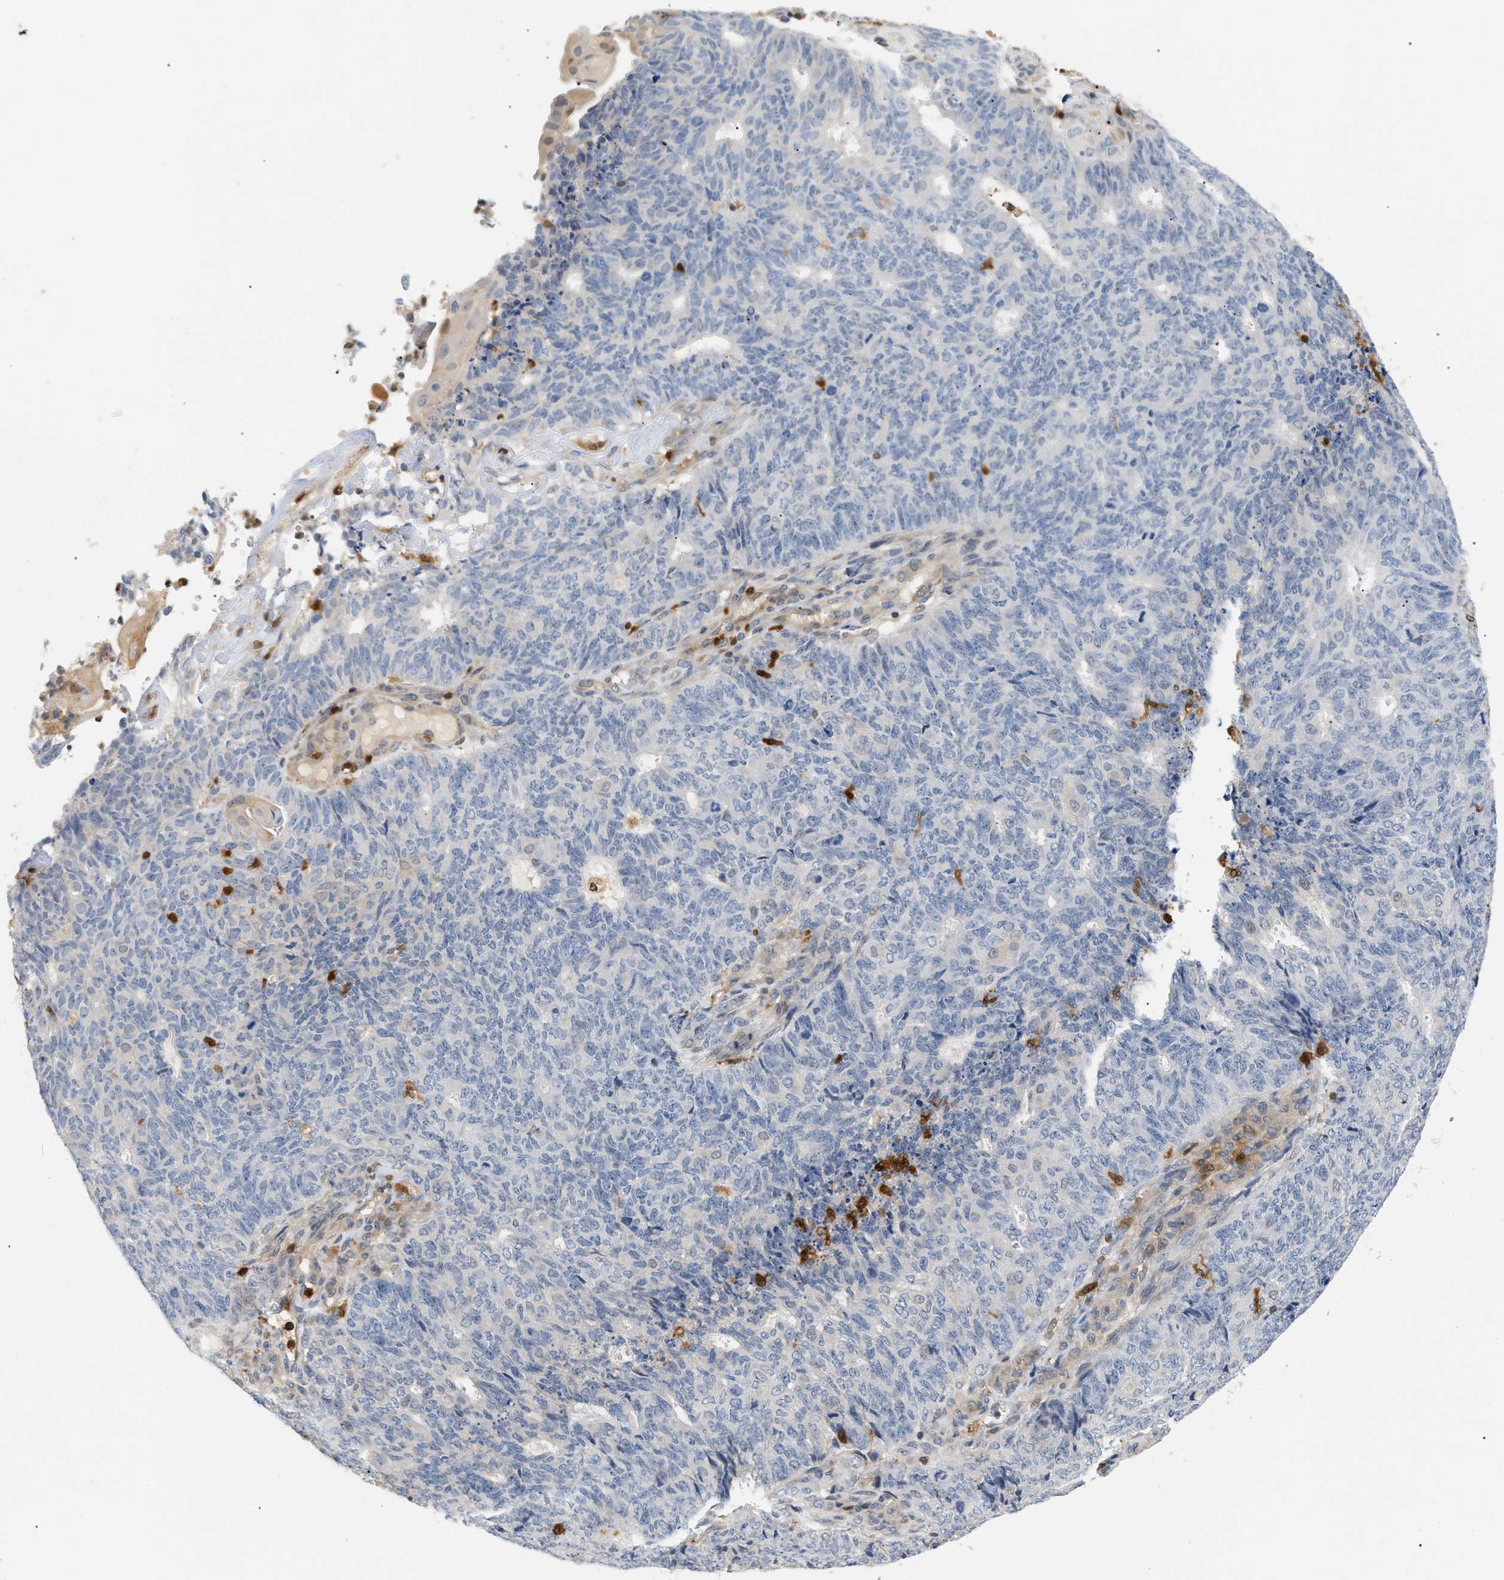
{"staining": {"intensity": "negative", "quantity": "none", "location": "none"}, "tissue": "endometrial cancer", "cell_type": "Tumor cells", "image_type": "cancer", "snomed": [{"axis": "morphology", "description": "Adenocarcinoma, NOS"}, {"axis": "topography", "description": "Endometrium"}], "caption": "The histopathology image displays no staining of tumor cells in endometrial cancer (adenocarcinoma). (Brightfield microscopy of DAB IHC at high magnification).", "gene": "PYCARD", "patient": {"sex": "female", "age": 32}}